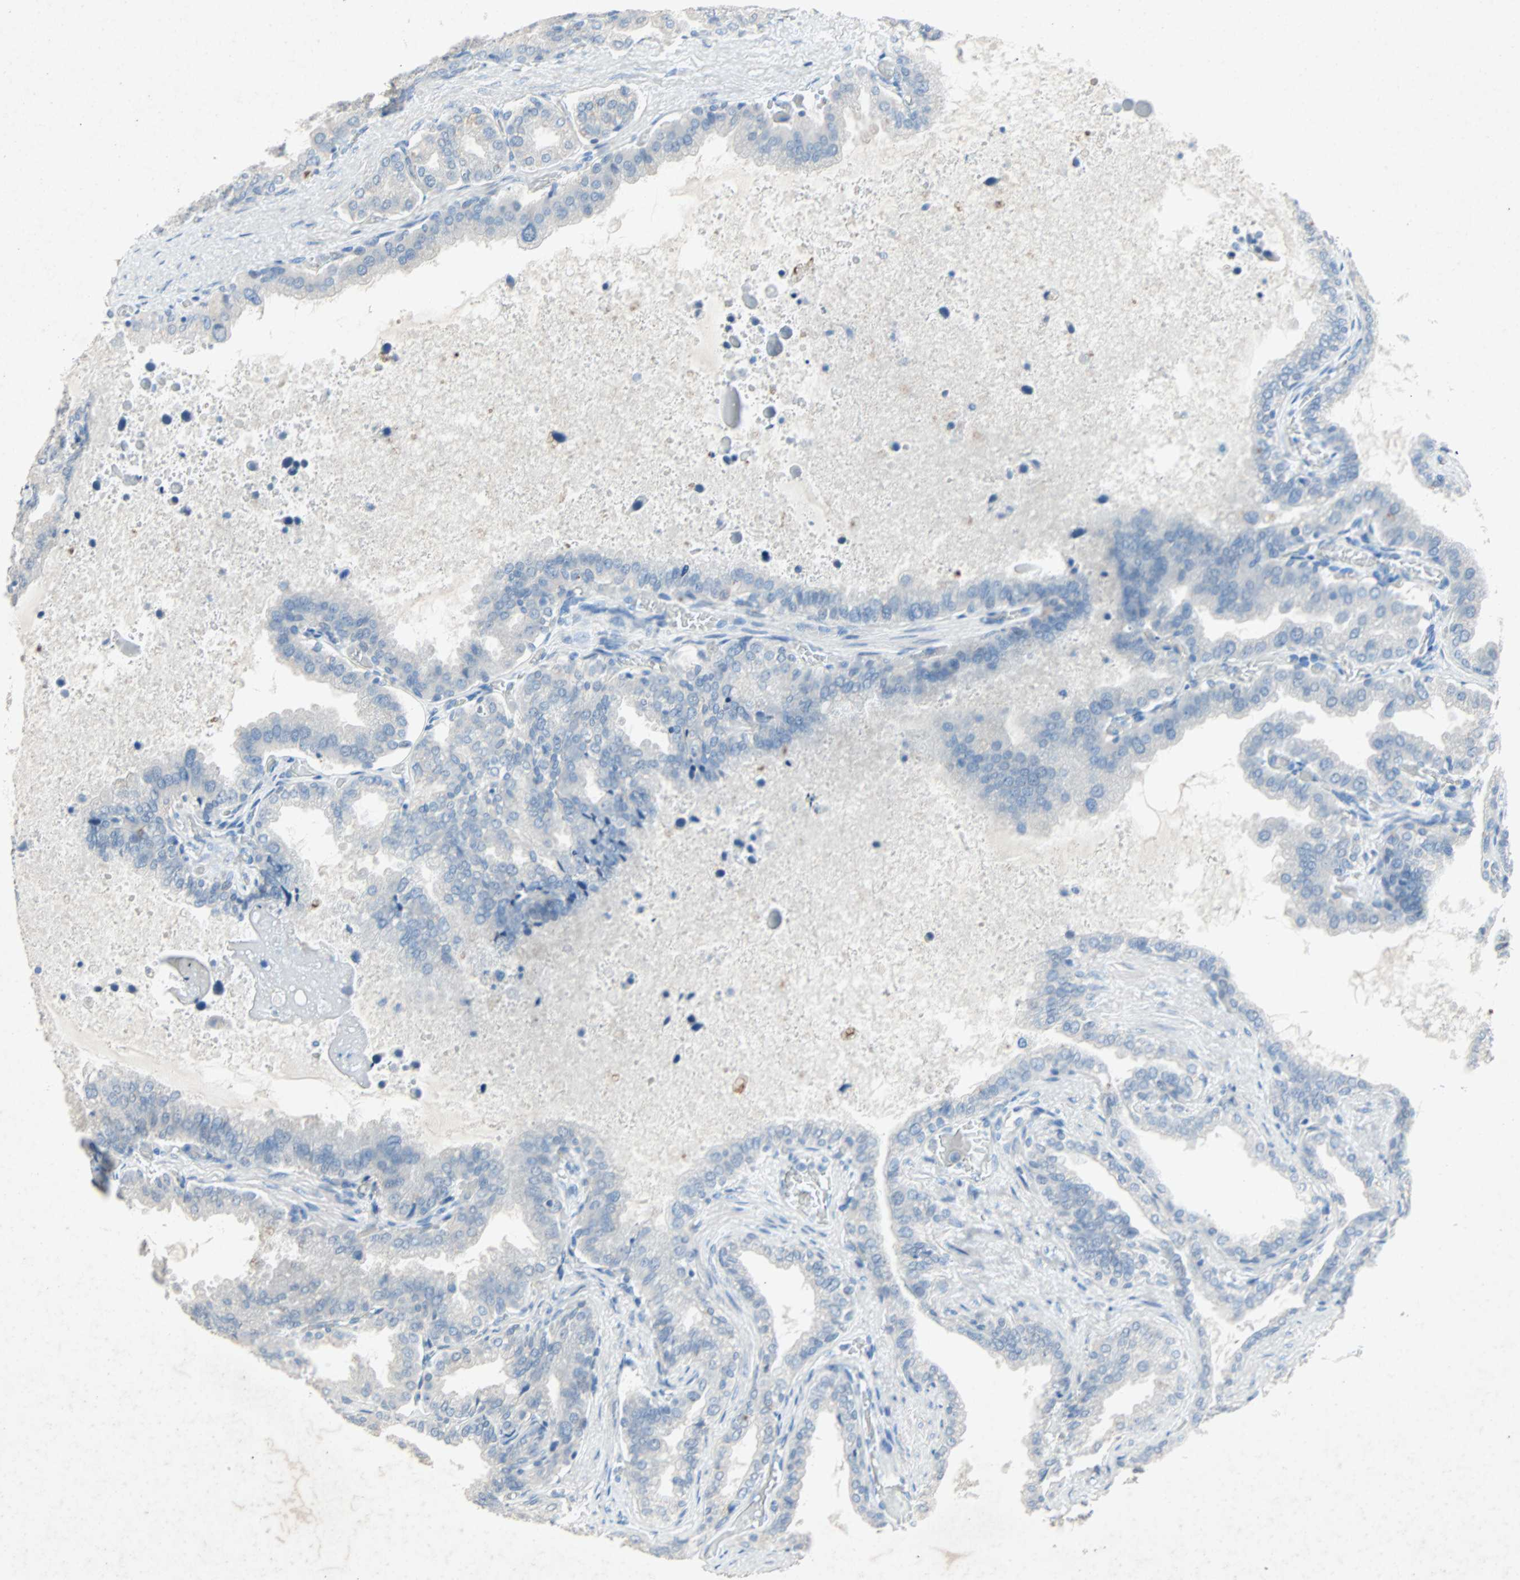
{"staining": {"intensity": "negative", "quantity": "none", "location": "none"}, "tissue": "seminal vesicle", "cell_type": "Glandular cells", "image_type": "normal", "snomed": [{"axis": "morphology", "description": "Normal tissue, NOS"}, {"axis": "topography", "description": "Seminal veicle"}], "caption": "Human seminal vesicle stained for a protein using immunohistochemistry (IHC) shows no expression in glandular cells.", "gene": "PCDHB2", "patient": {"sex": "male", "age": 46}}